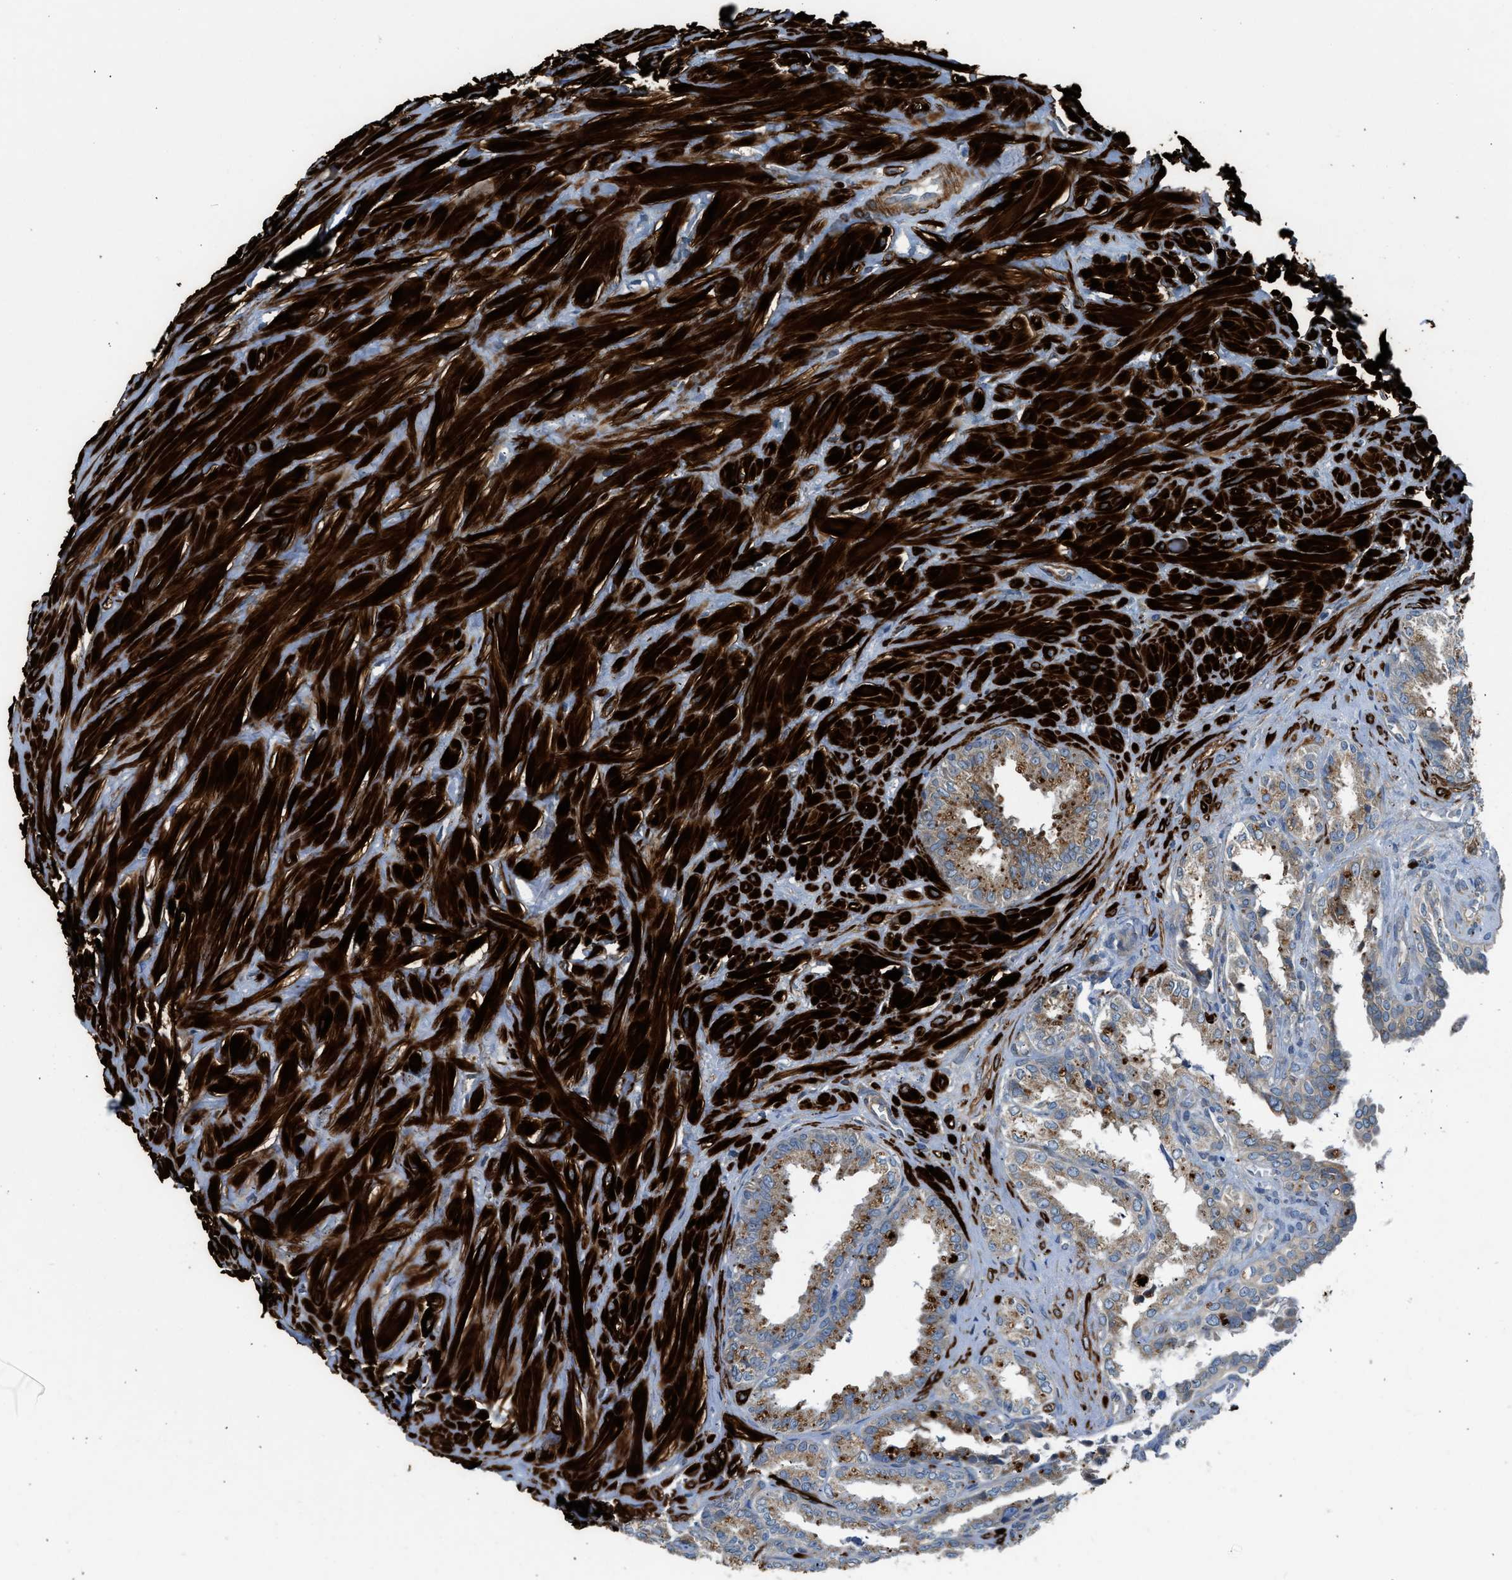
{"staining": {"intensity": "moderate", "quantity": "25%-75%", "location": "cytoplasmic/membranous"}, "tissue": "seminal vesicle", "cell_type": "Glandular cells", "image_type": "normal", "snomed": [{"axis": "morphology", "description": "Normal tissue, NOS"}, {"axis": "topography", "description": "Seminal veicle"}], "caption": "Seminal vesicle stained for a protein shows moderate cytoplasmic/membranous positivity in glandular cells.", "gene": "LMBR1", "patient": {"sex": "male", "age": 64}}